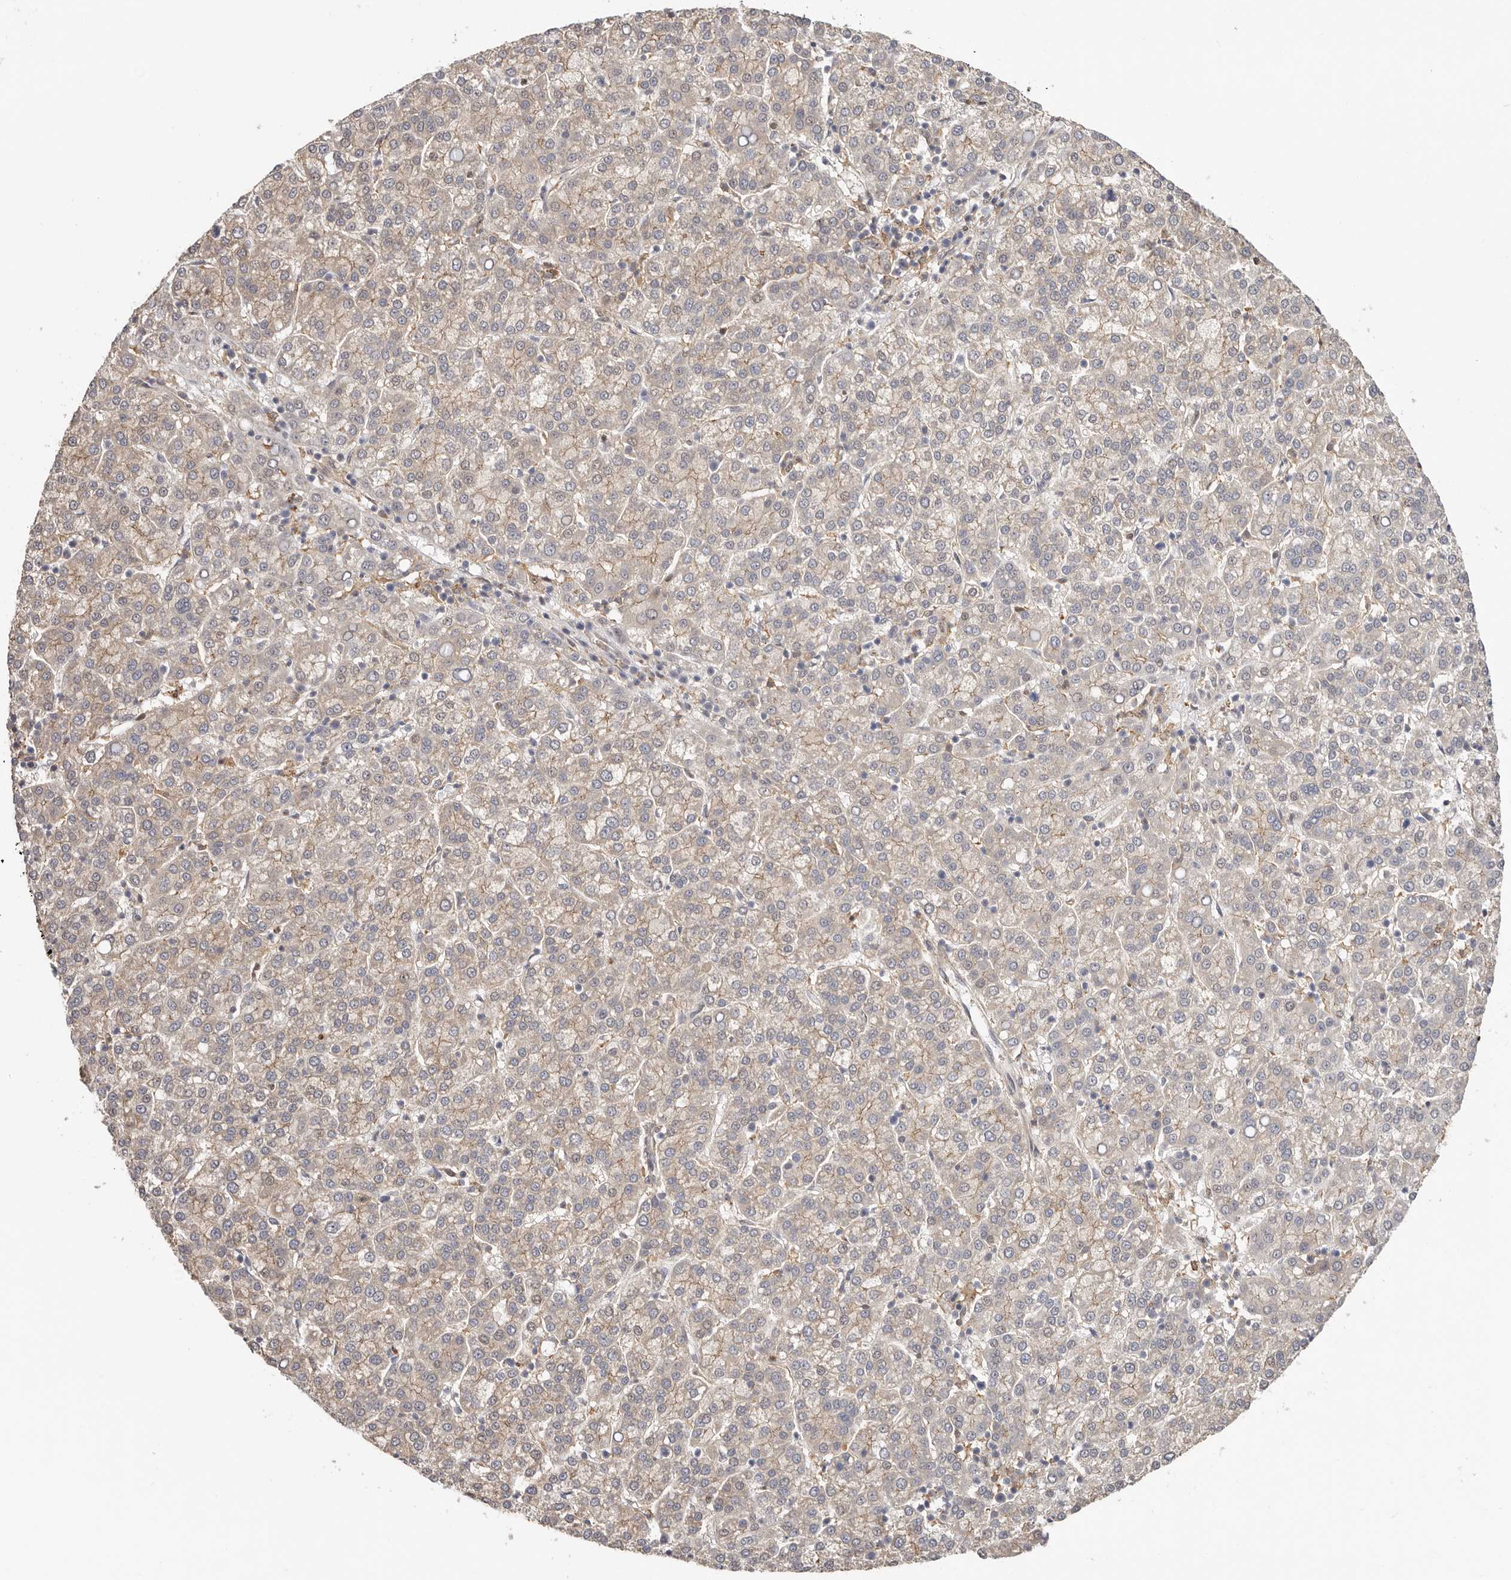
{"staining": {"intensity": "weak", "quantity": "<25%", "location": "cytoplasmic/membranous"}, "tissue": "liver cancer", "cell_type": "Tumor cells", "image_type": "cancer", "snomed": [{"axis": "morphology", "description": "Carcinoma, Hepatocellular, NOS"}, {"axis": "topography", "description": "Liver"}], "caption": "A micrograph of hepatocellular carcinoma (liver) stained for a protein exhibits no brown staining in tumor cells.", "gene": "MSRB2", "patient": {"sex": "female", "age": 58}}